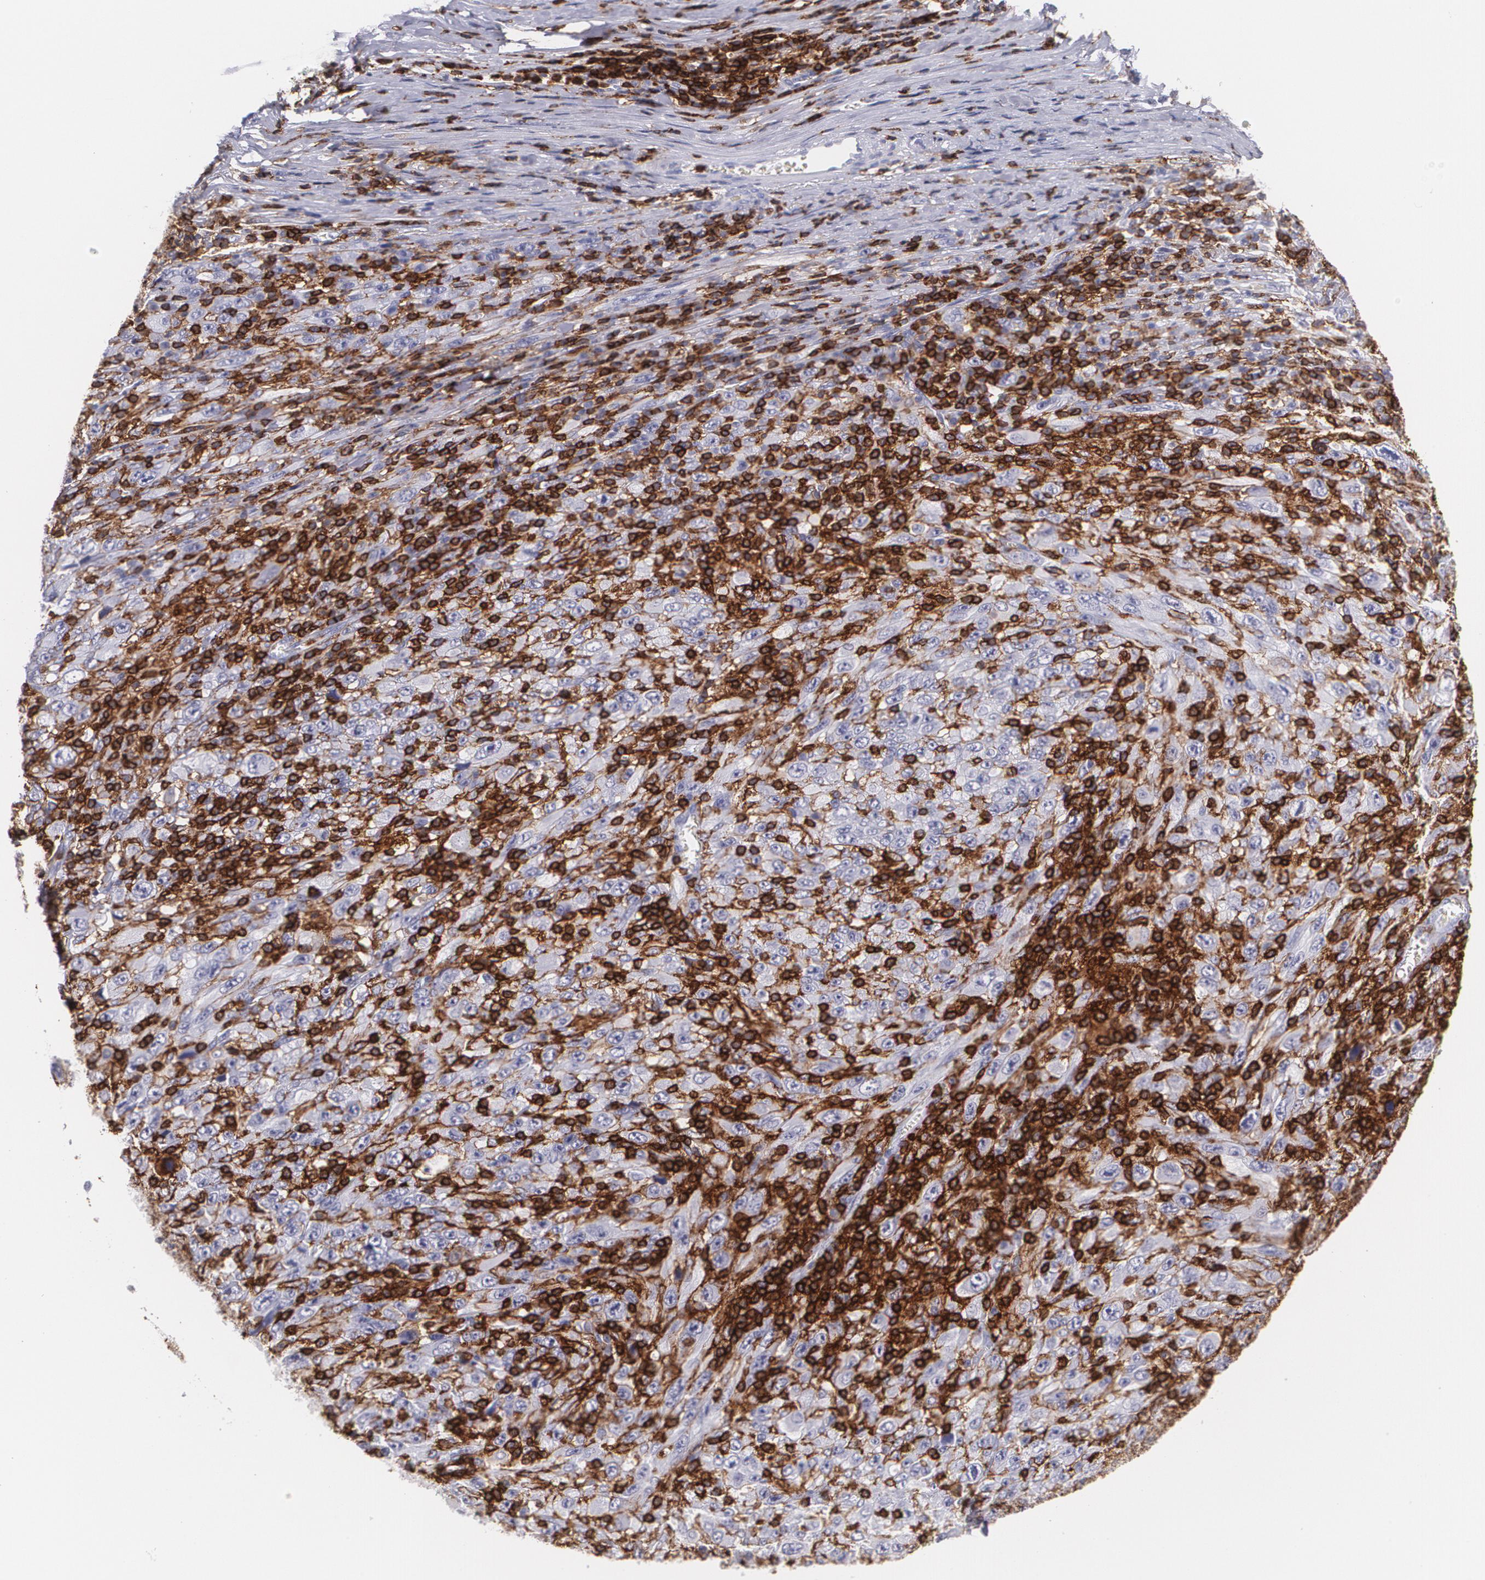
{"staining": {"intensity": "negative", "quantity": "none", "location": "none"}, "tissue": "melanoma", "cell_type": "Tumor cells", "image_type": "cancer", "snomed": [{"axis": "morphology", "description": "Malignant melanoma, Metastatic site"}, {"axis": "topography", "description": "Skin"}], "caption": "An immunohistochemistry image of melanoma is shown. There is no staining in tumor cells of melanoma.", "gene": "PTPRC", "patient": {"sex": "female", "age": 56}}